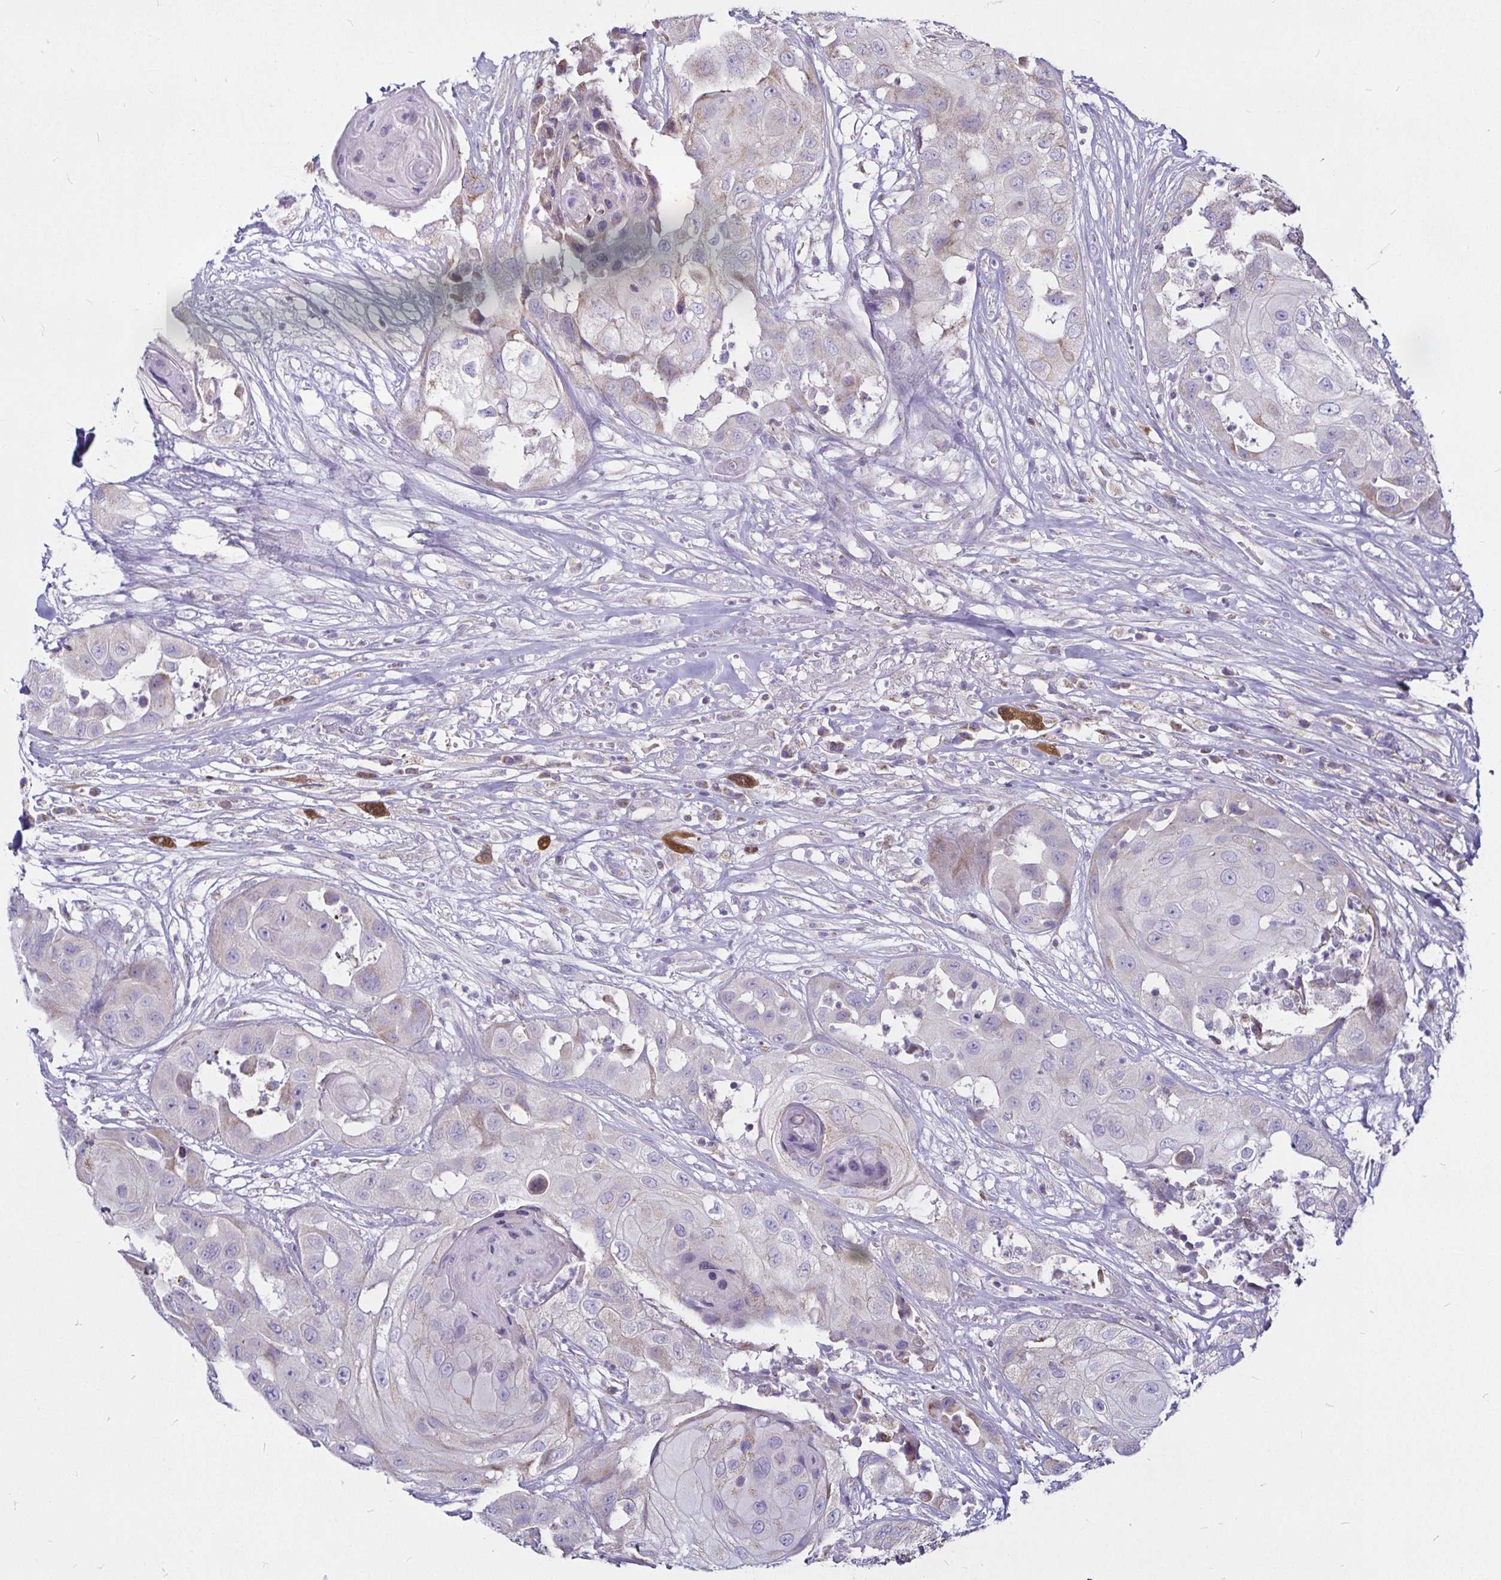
{"staining": {"intensity": "negative", "quantity": "none", "location": "none"}, "tissue": "head and neck cancer", "cell_type": "Tumor cells", "image_type": "cancer", "snomed": [{"axis": "morphology", "description": "Squamous cell carcinoma, NOS"}, {"axis": "topography", "description": "Head-Neck"}], "caption": "DAB (3,3'-diaminobenzidine) immunohistochemical staining of human squamous cell carcinoma (head and neck) demonstrates no significant staining in tumor cells.", "gene": "PGAM2", "patient": {"sex": "male", "age": 83}}